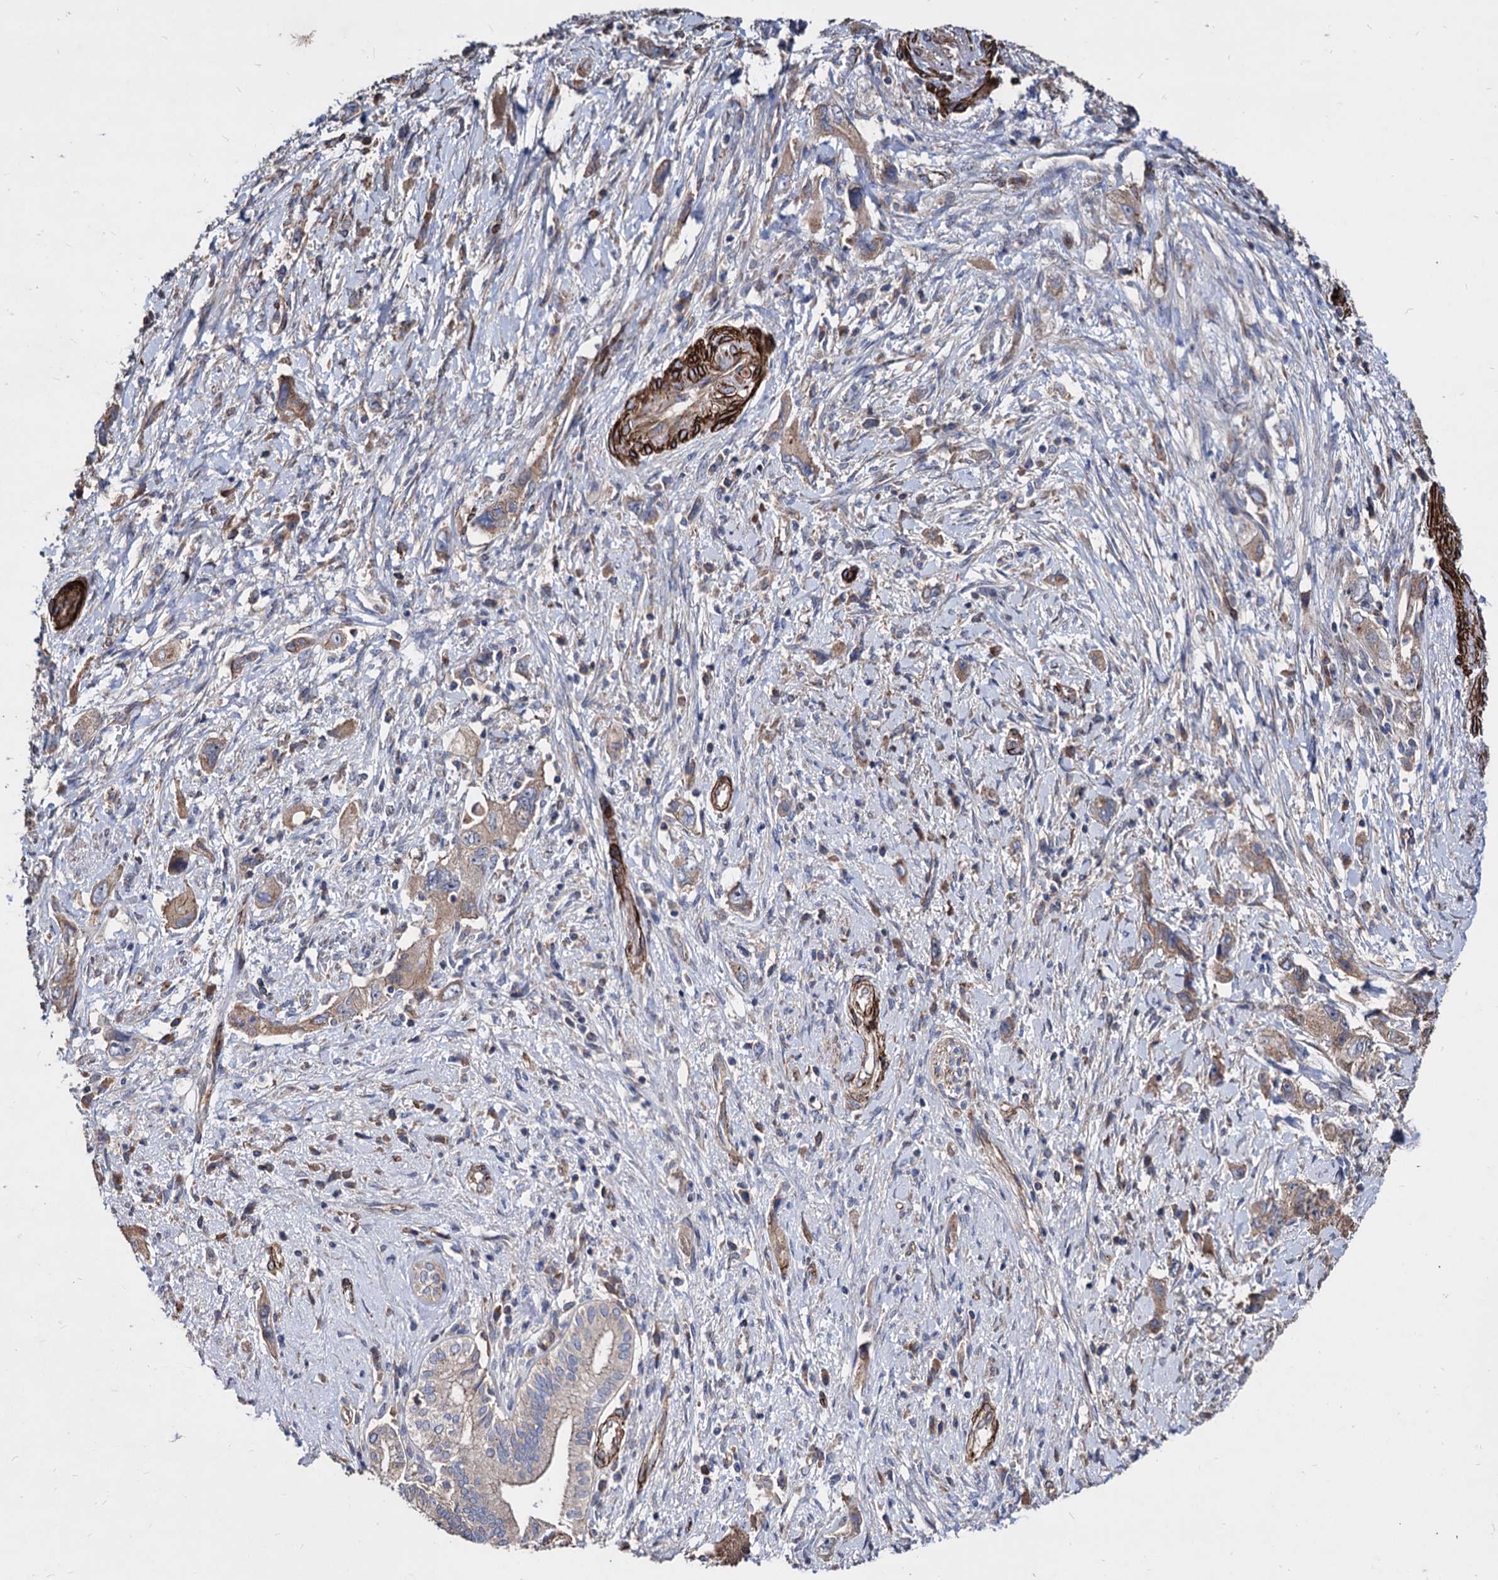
{"staining": {"intensity": "moderate", "quantity": ">75%", "location": "cytoplasmic/membranous"}, "tissue": "pancreatic cancer", "cell_type": "Tumor cells", "image_type": "cancer", "snomed": [{"axis": "morphology", "description": "Adenocarcinoma, NOS"}, {"axis": "topography", "description": "Pancreas"}], "caption": "This micrograph shows pancreatic adenocarcinoma stained with IHC to label a protein in brown. The cytoplasmic/membranous of tumor cells show moderate positivity for the protein. Nuclei are counter-stained blue.", "gene": "WDR11", "patient": {"sex": "female", "age": 73}}